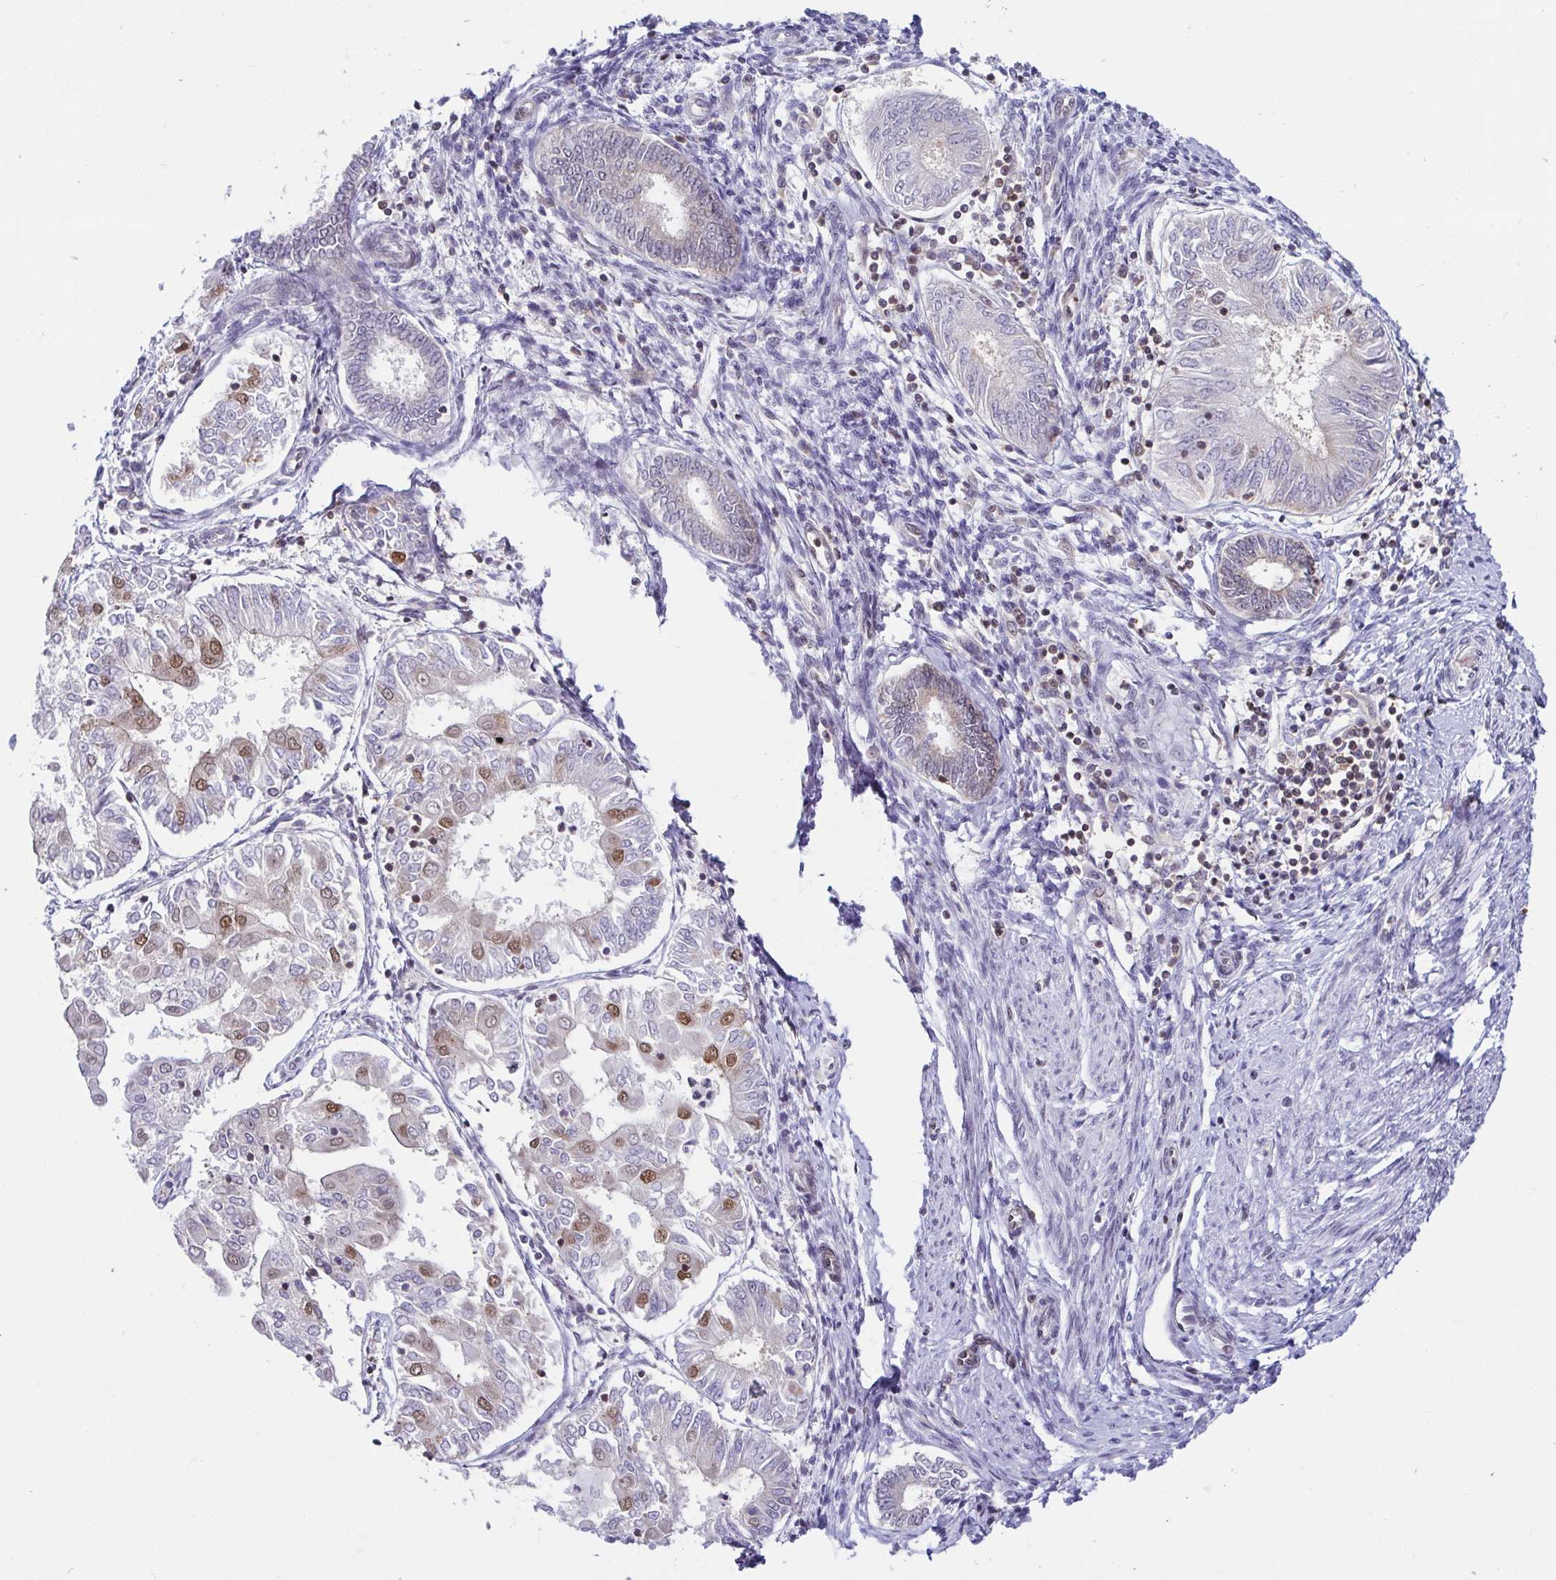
{"staining": {"intensity": "moderate", "quantity": "<25%", "location": "nuclear"}, "tissue": "endometrial cancer", "cell_type": "Tumor cells", "image_type": "cancer", "snomed": [{"axis": "morphology", "description": "Adenocarcinoma, NOS"}, {"axis": "topography", "description": "Endometrium"}], "caption": "Protein staining shows moderate nuclear staining in about <25% of tumor cells in endometrial cancer (adenocarcinoma).", "gene": "EWSR1", "patient": {"sex": "female", "age": 68}}